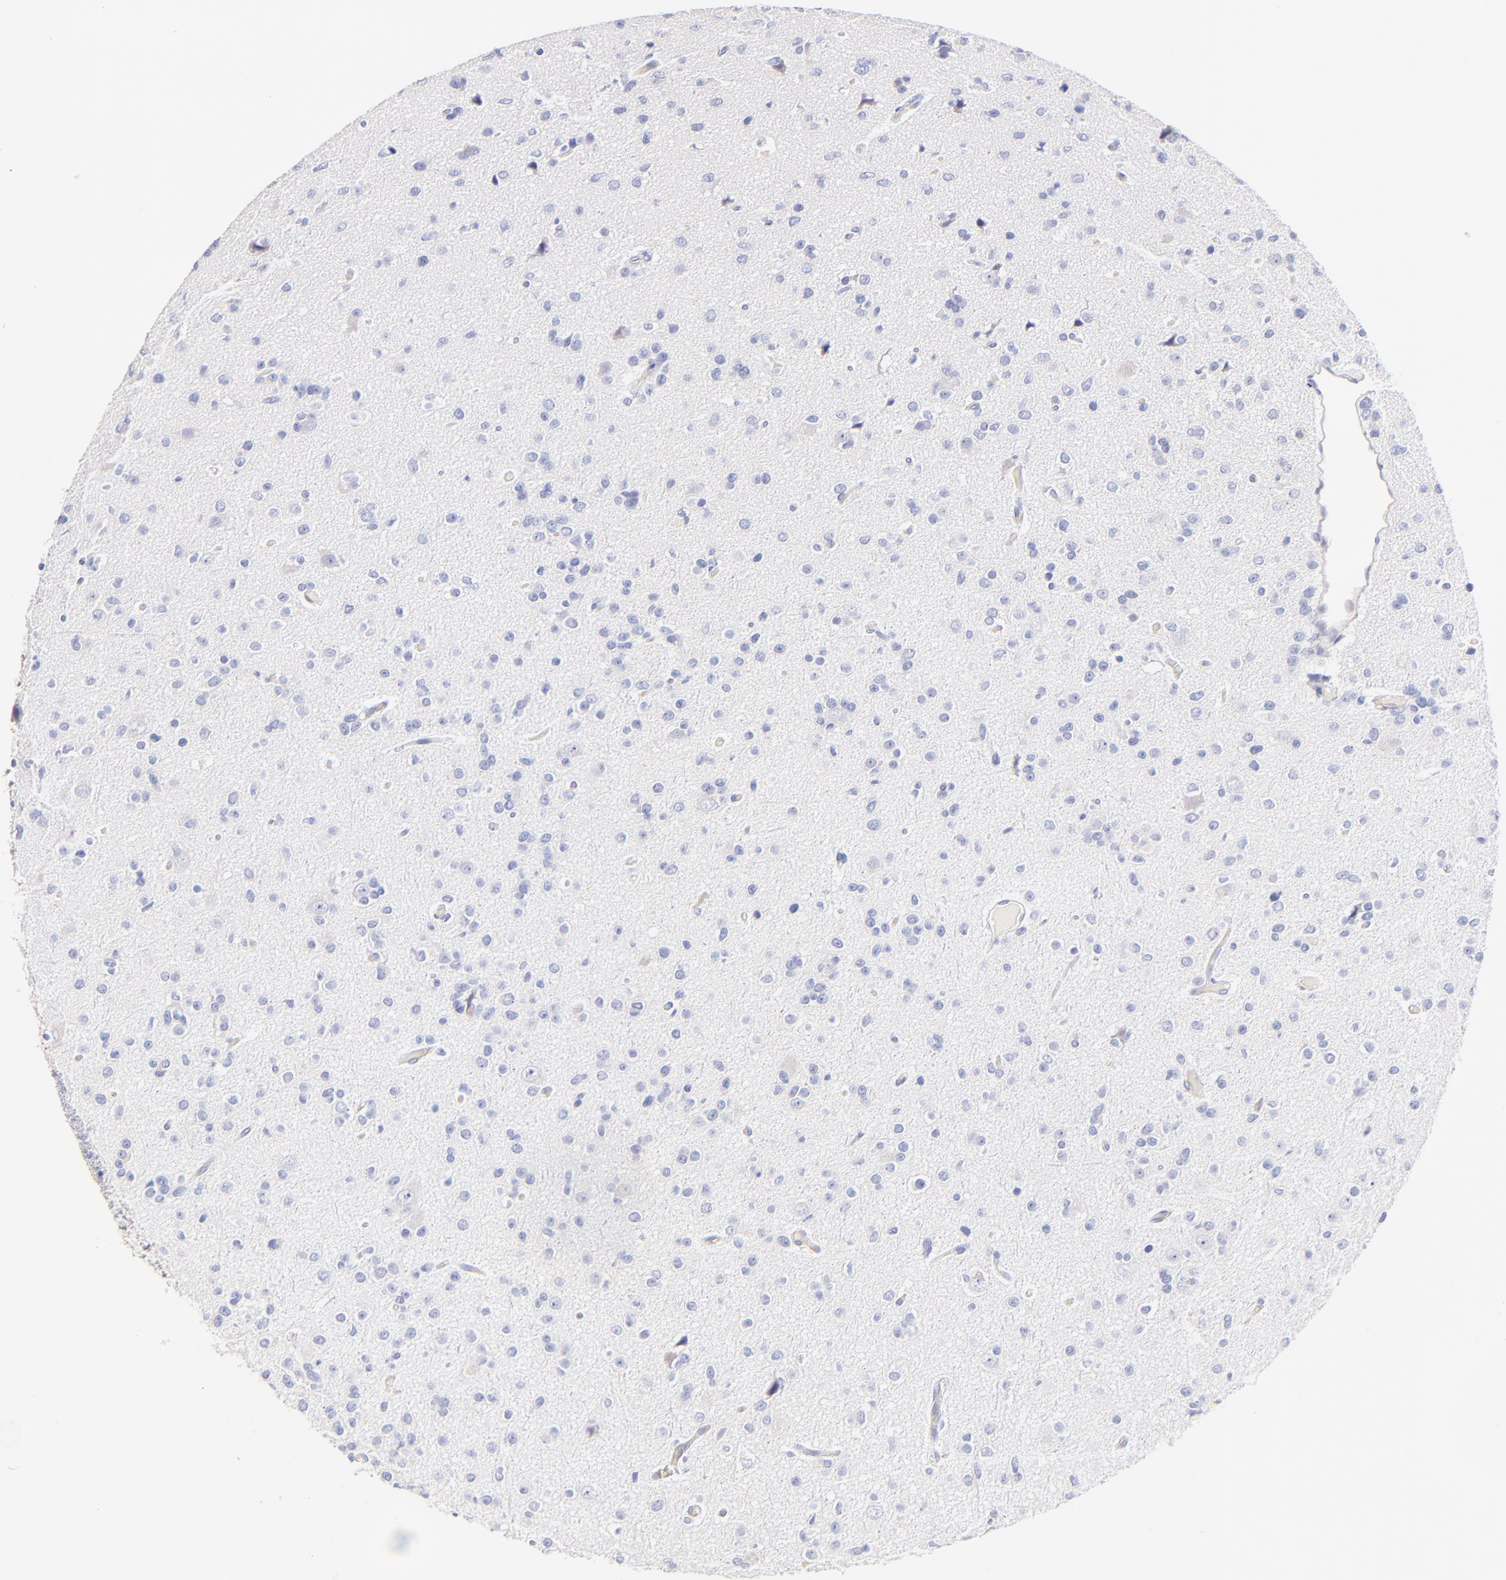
{"staining": {"intensity": "negative", "quantity": "none", "location": "none"}, "tissue": "glioma", "cell_type": "Tumor cells", "image_type": "cancer", "snomed": [{"axis": "morphology", "description": "Glioma, malignant, Low grade"}, {"axis": "topography", "description": "Brain"}], "caption": "This histopathology image is of malignant glioma (low-grade) stained with IHC to label a protein in brown with the nuclei are counter-stained blue. There is no expression in tumor cells.", "gene": "ASB9", "patient": {"sex": "male", "age": 42}}